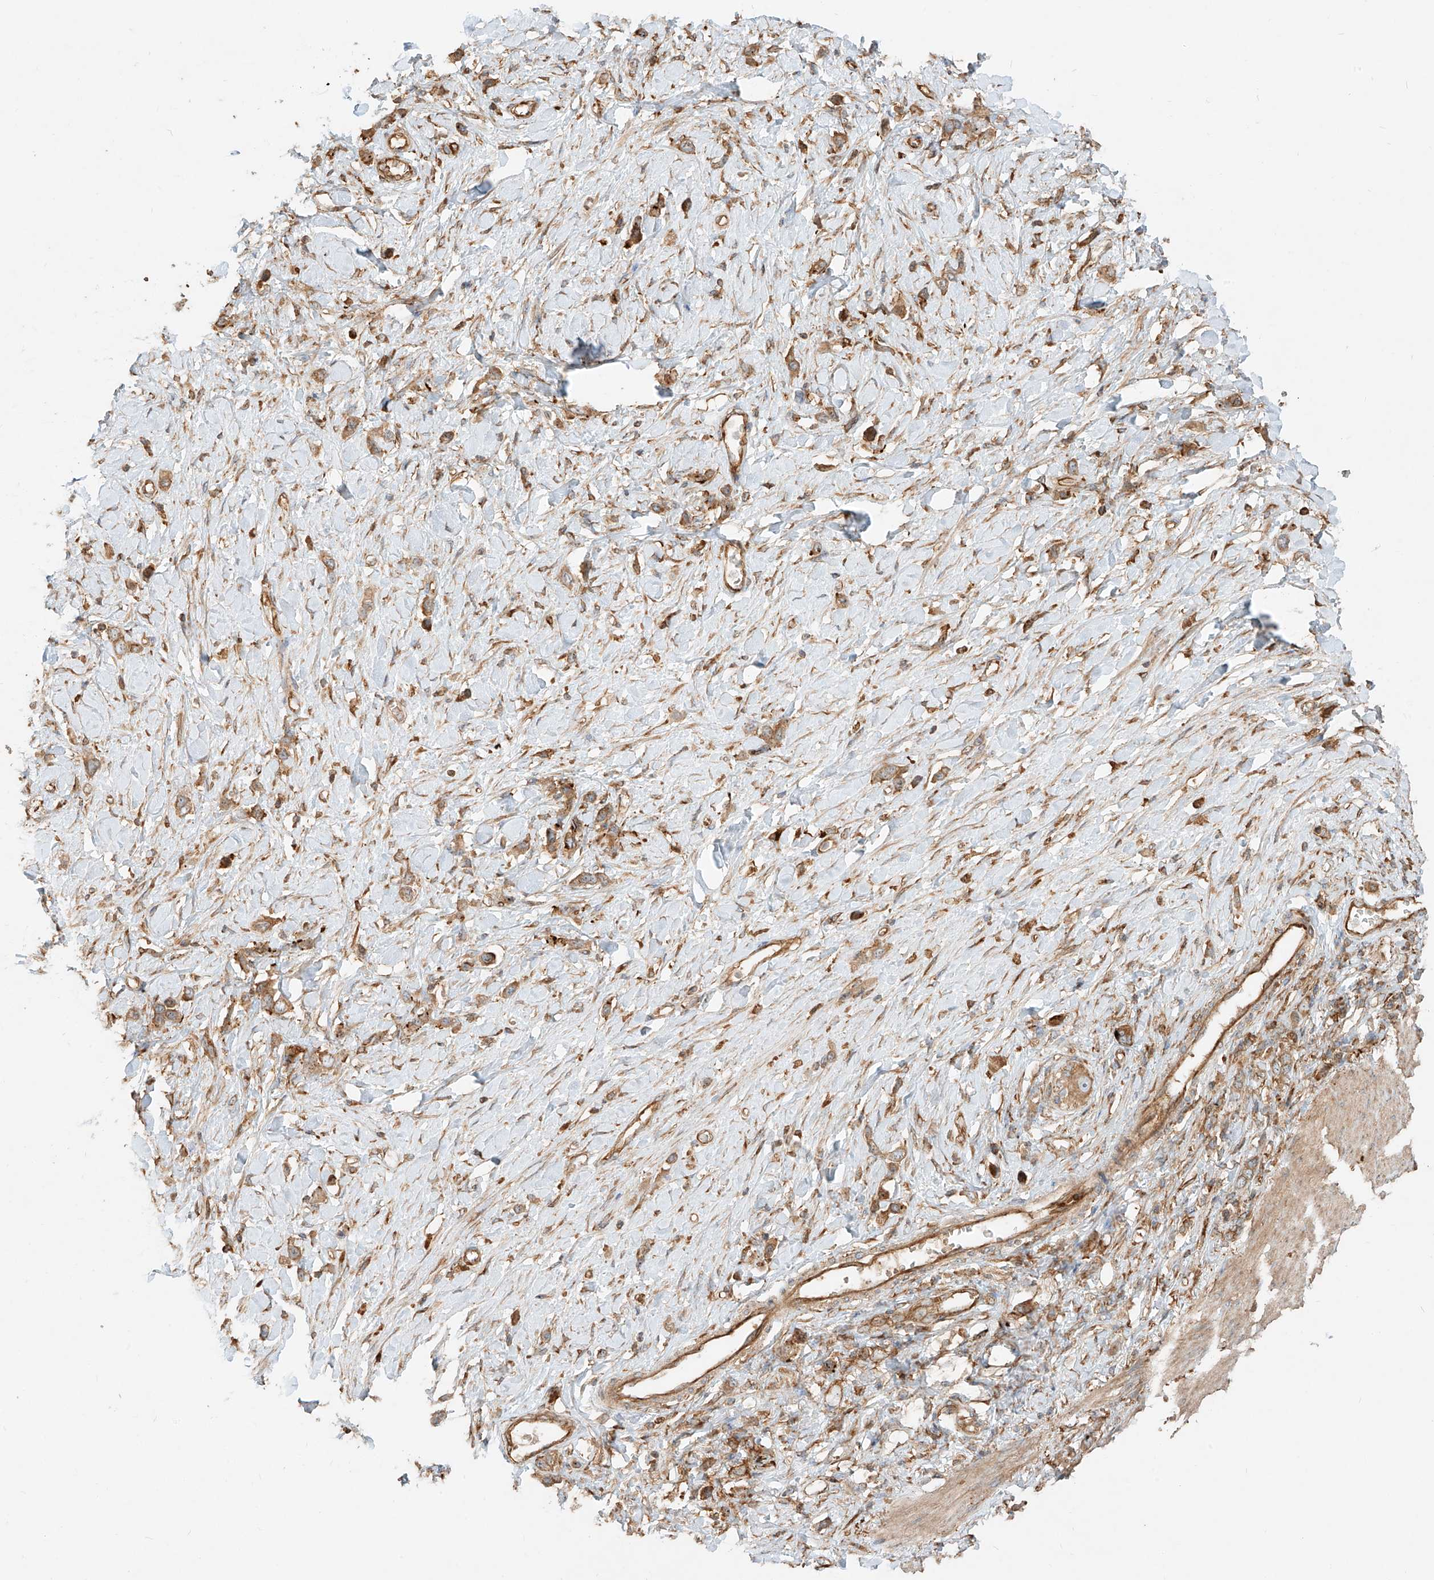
{"staining": {"intensity": "moderate", "quantity": ">75%", "location": "cytoplasmic/membranous"}, "tissue": "stomach cancer", "cell_type": "Tumor cells", "image_type": "cancer", "snomed": [{"axis": "morphology", "description": "Normal tissue, NOS"}, {"axis": "morphology", "description": "Adenocarcinoma, NOS"}, {"axis": "topography", "description": "Stomach, upper"}, {"axis": "topography", "description": "Stomach"}], "caption": "Brown immunohistochemical staining in human stomach cancer (adenocarcinoma) shows moderate cytoplasmic/membranous expression in approximately >75% of tumor cells. (brown staining indicates protein expression, while blue staining denotes nuclei).", "gene": "SNX9", "patient": {"sex": "female", "age": 65}}